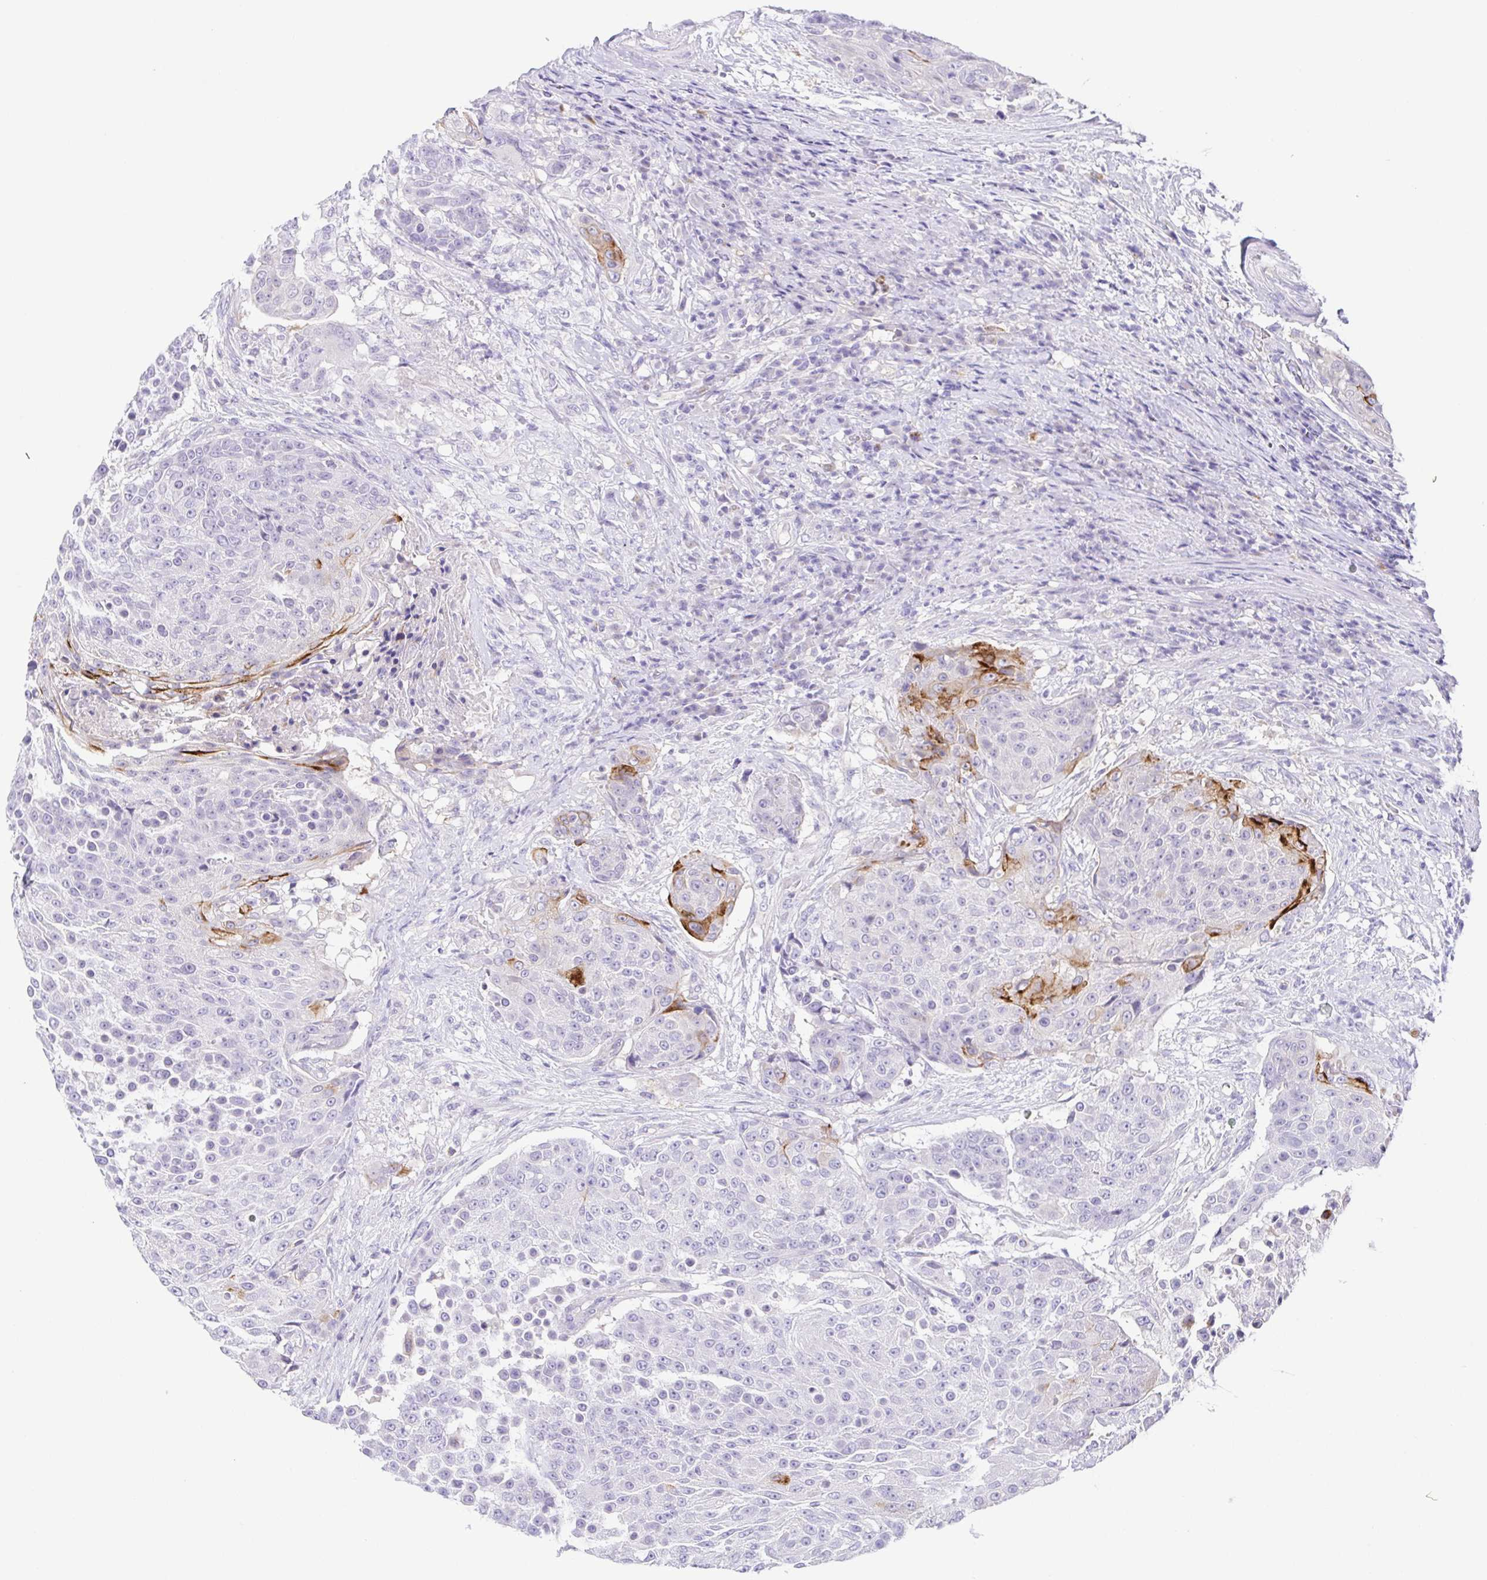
{"staining": {"intensity": "strong", "quantity": "<25%", "location": "cytoplasmic/membranous"}, "tissue": "urothelial cancer", "cell_type": "Tumor cells", "image_type": "cancer", "snomed": [{"axis": "morphology", "description": "Urothelial carcinoma, High grade"}, {"axis": "topography", "description": "Urinary bladder"}], "caption": "Urothelial carcinoma (high-grade) tissue displays strong cytoplasmic/membranous positivity in about <25% of tumor cells, visualized by immunohistochemistry. Nuclei are stained in blue.", "gene": "KRTDAP", "patient": {"sex": "female", "age": 63}}